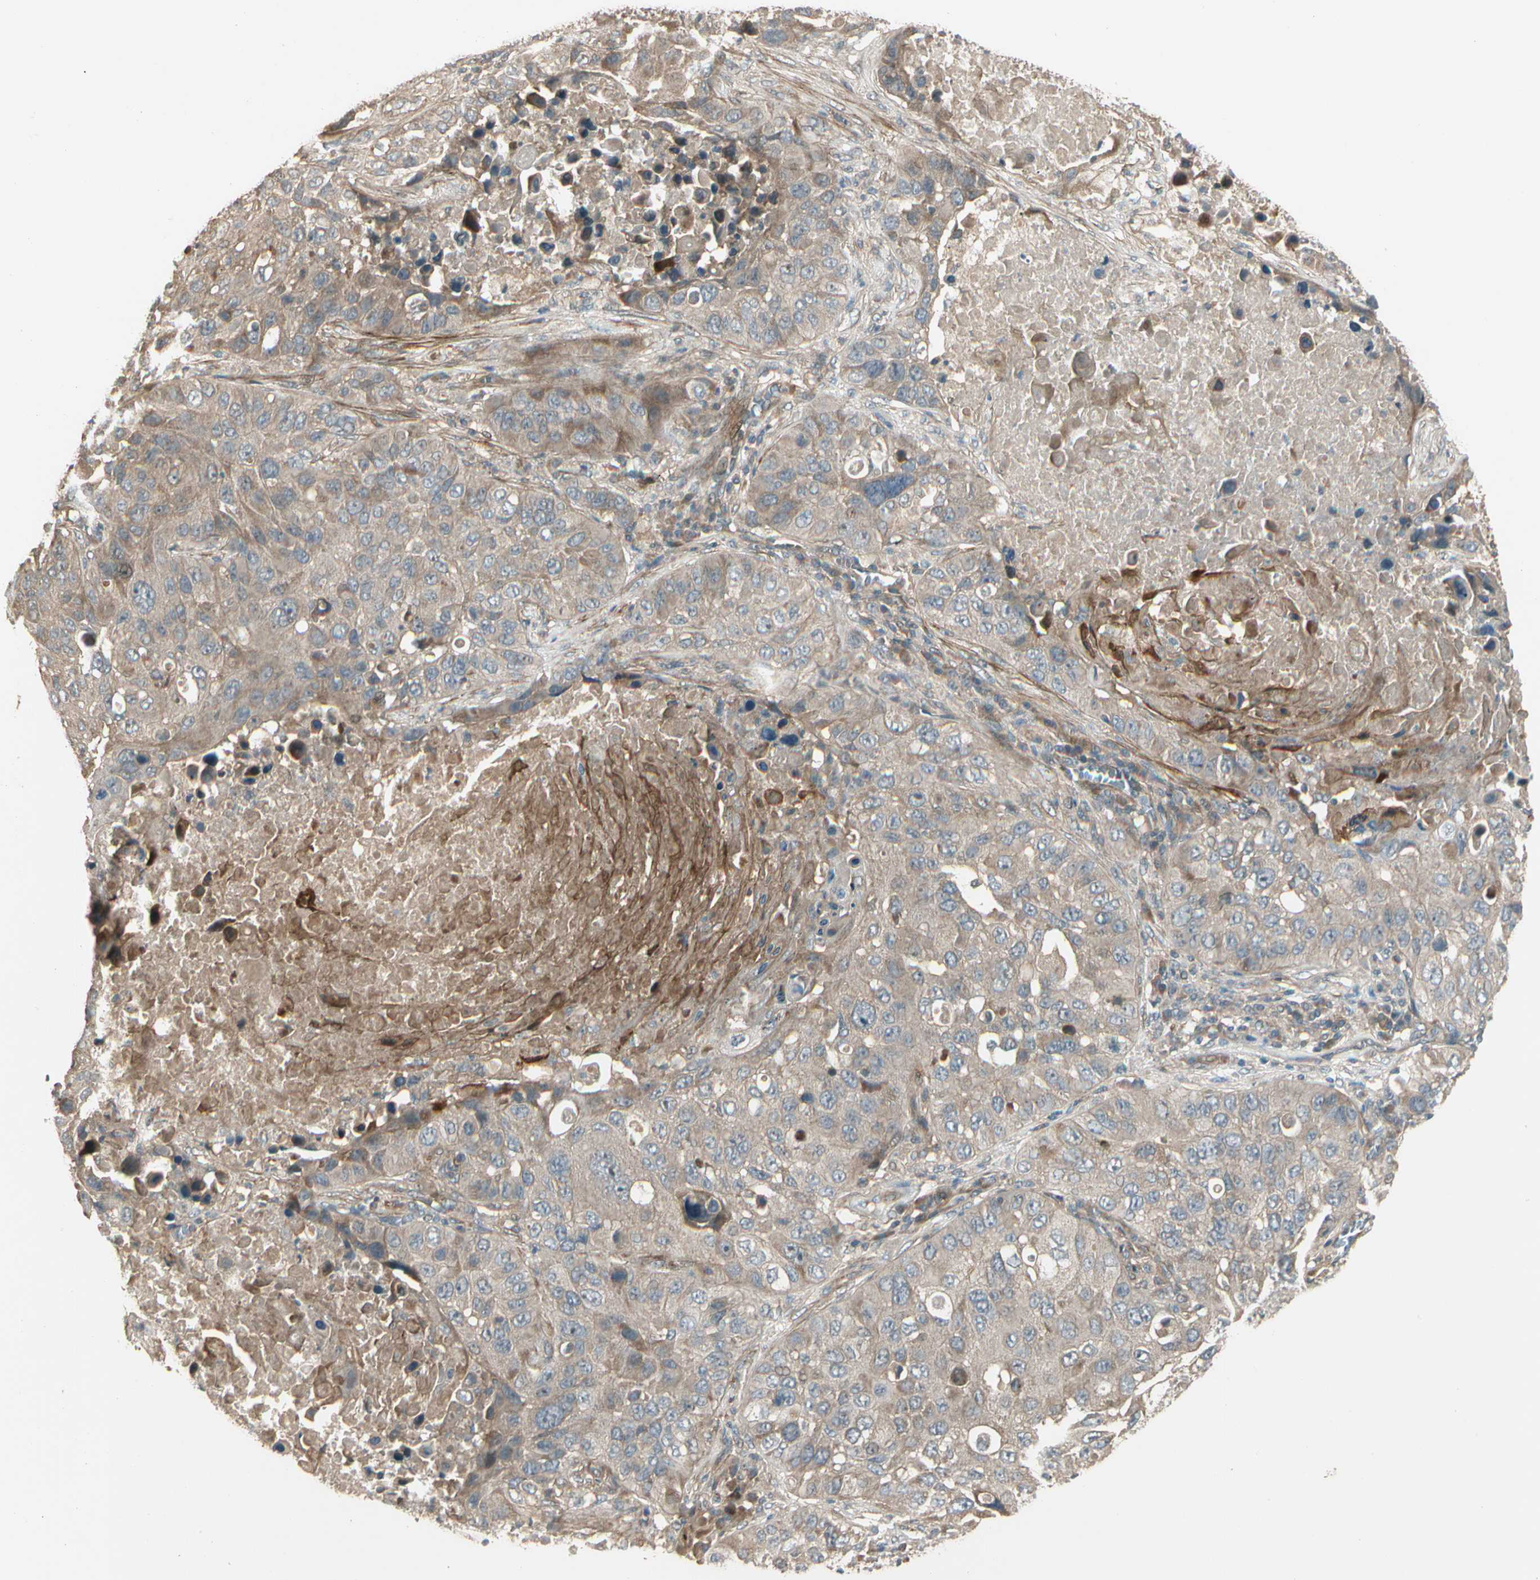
{"staining": {"intensity": "weak", "quantity": ">75%", "location": "cytoplasmic/membranous"}, "tissue": "lung cancer", "cell_type": "Tumor cells", "image_type": "cancer", "snomed": [{"axis": "morphology", "description": "Squamous cell carcinoma, NOS"}, {"axis": "topography", "description": "Lung"}], "caption": "Weak cytoplasmic/membranous protein expression is appreciated in about >75% of tumor cells in lung squamous cell carcinoma.", "gene": "ACVR1", "patient": {"sex": "male", "age": 57}}